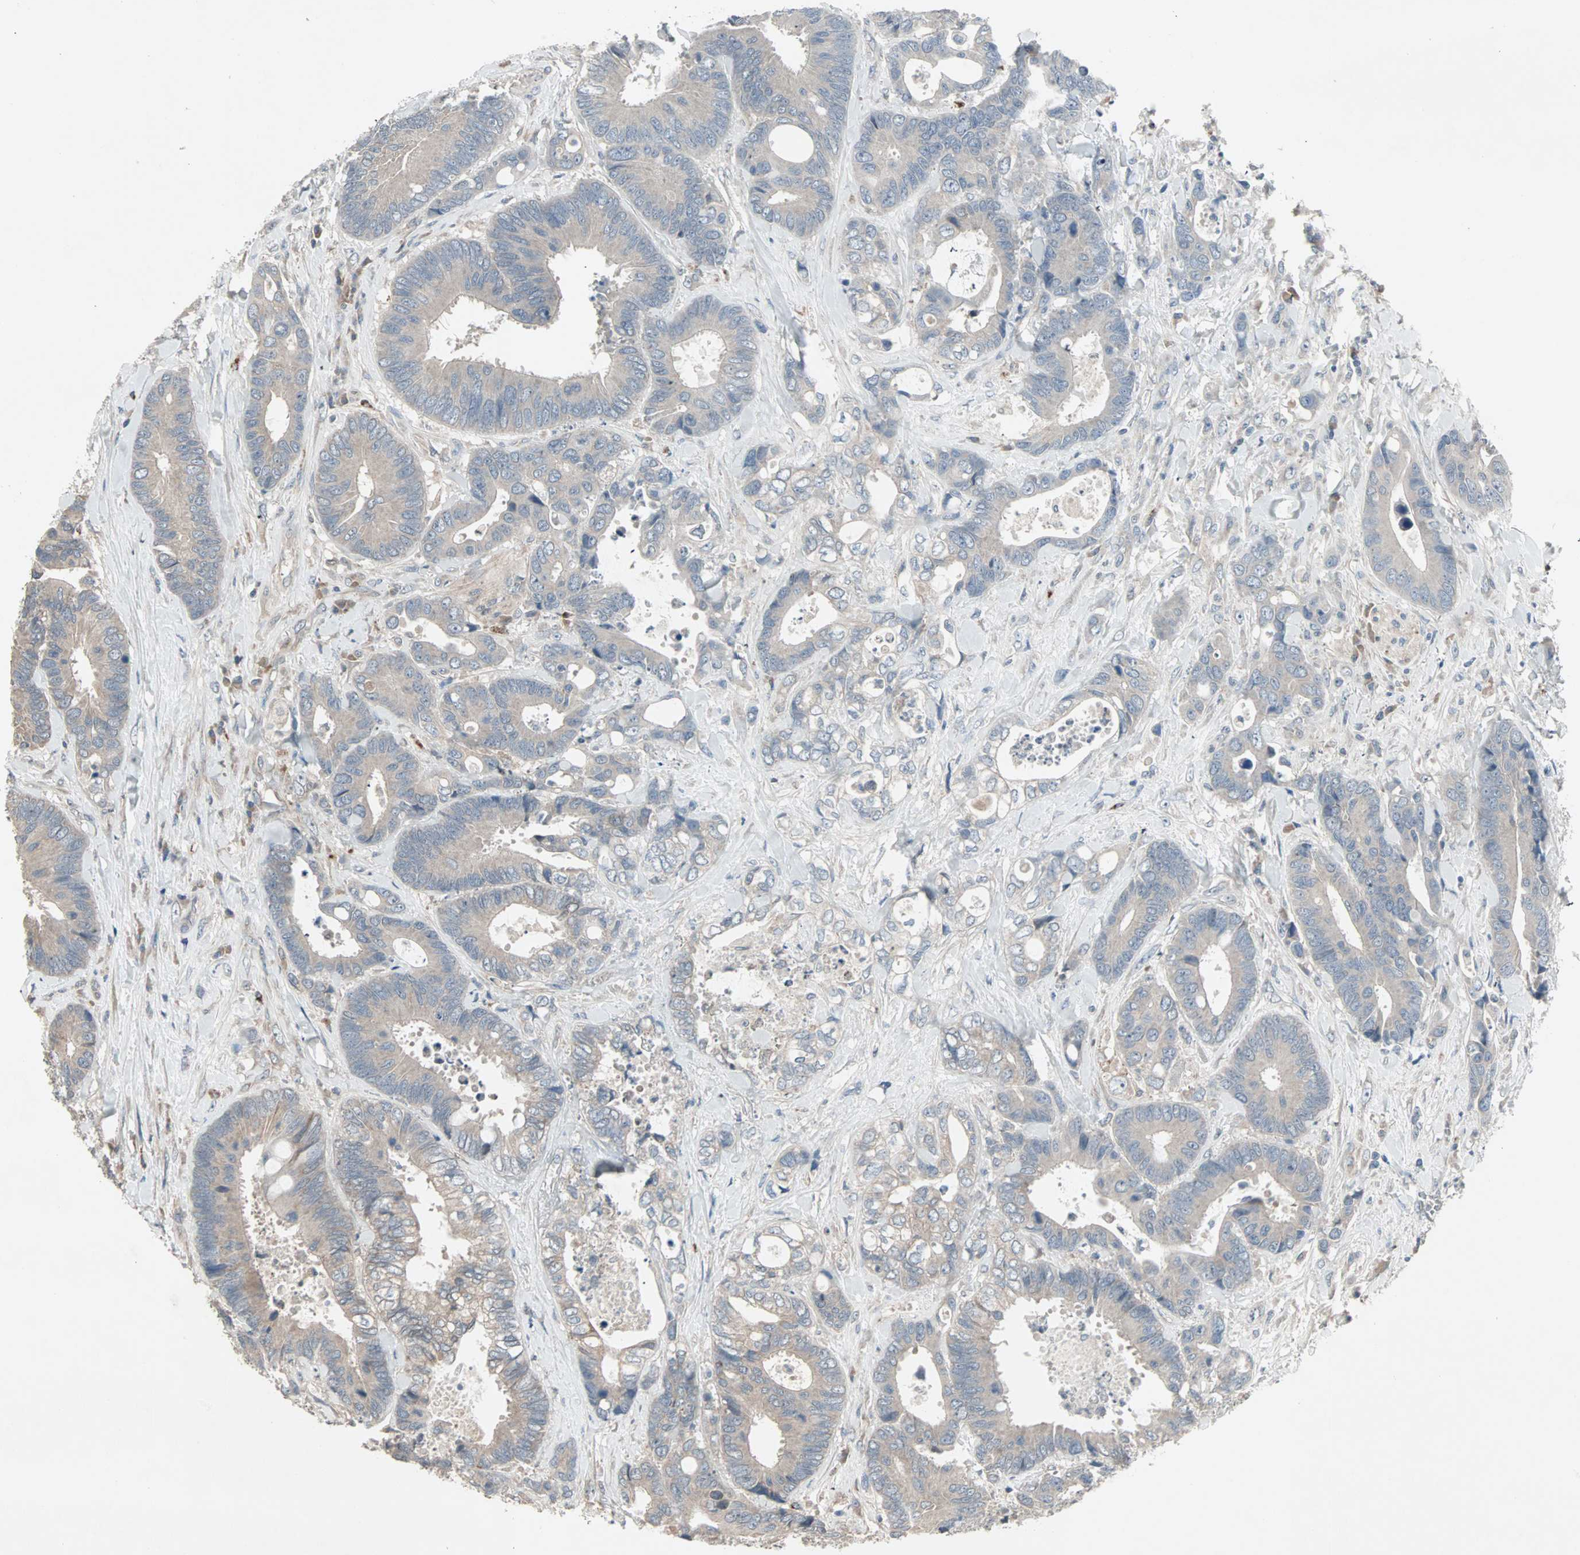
{"staining": {"intensity": "weak", "quantity": "25%-75%", "location": "cytoplasmic/membranous"}, "tissue": "colorectal cancer", "cell_type": "Tumor cells", "image_type": "cancer", "snomed": [{"axis": "morphology", "description": "Adenocarcinoma, NOS"}, {"axis": "topography", "description": "Rectum"}], "caption": "This micrograph reveals immunohistochemistry (IHC) staining of colorectal cancer, with low weak cytoplasmic/membranous expression in approximately 25%-75% of tumor cells.", "gene": "JMJD7-PLA2G4B", "patient": {"sex": "male", "age": 55}}